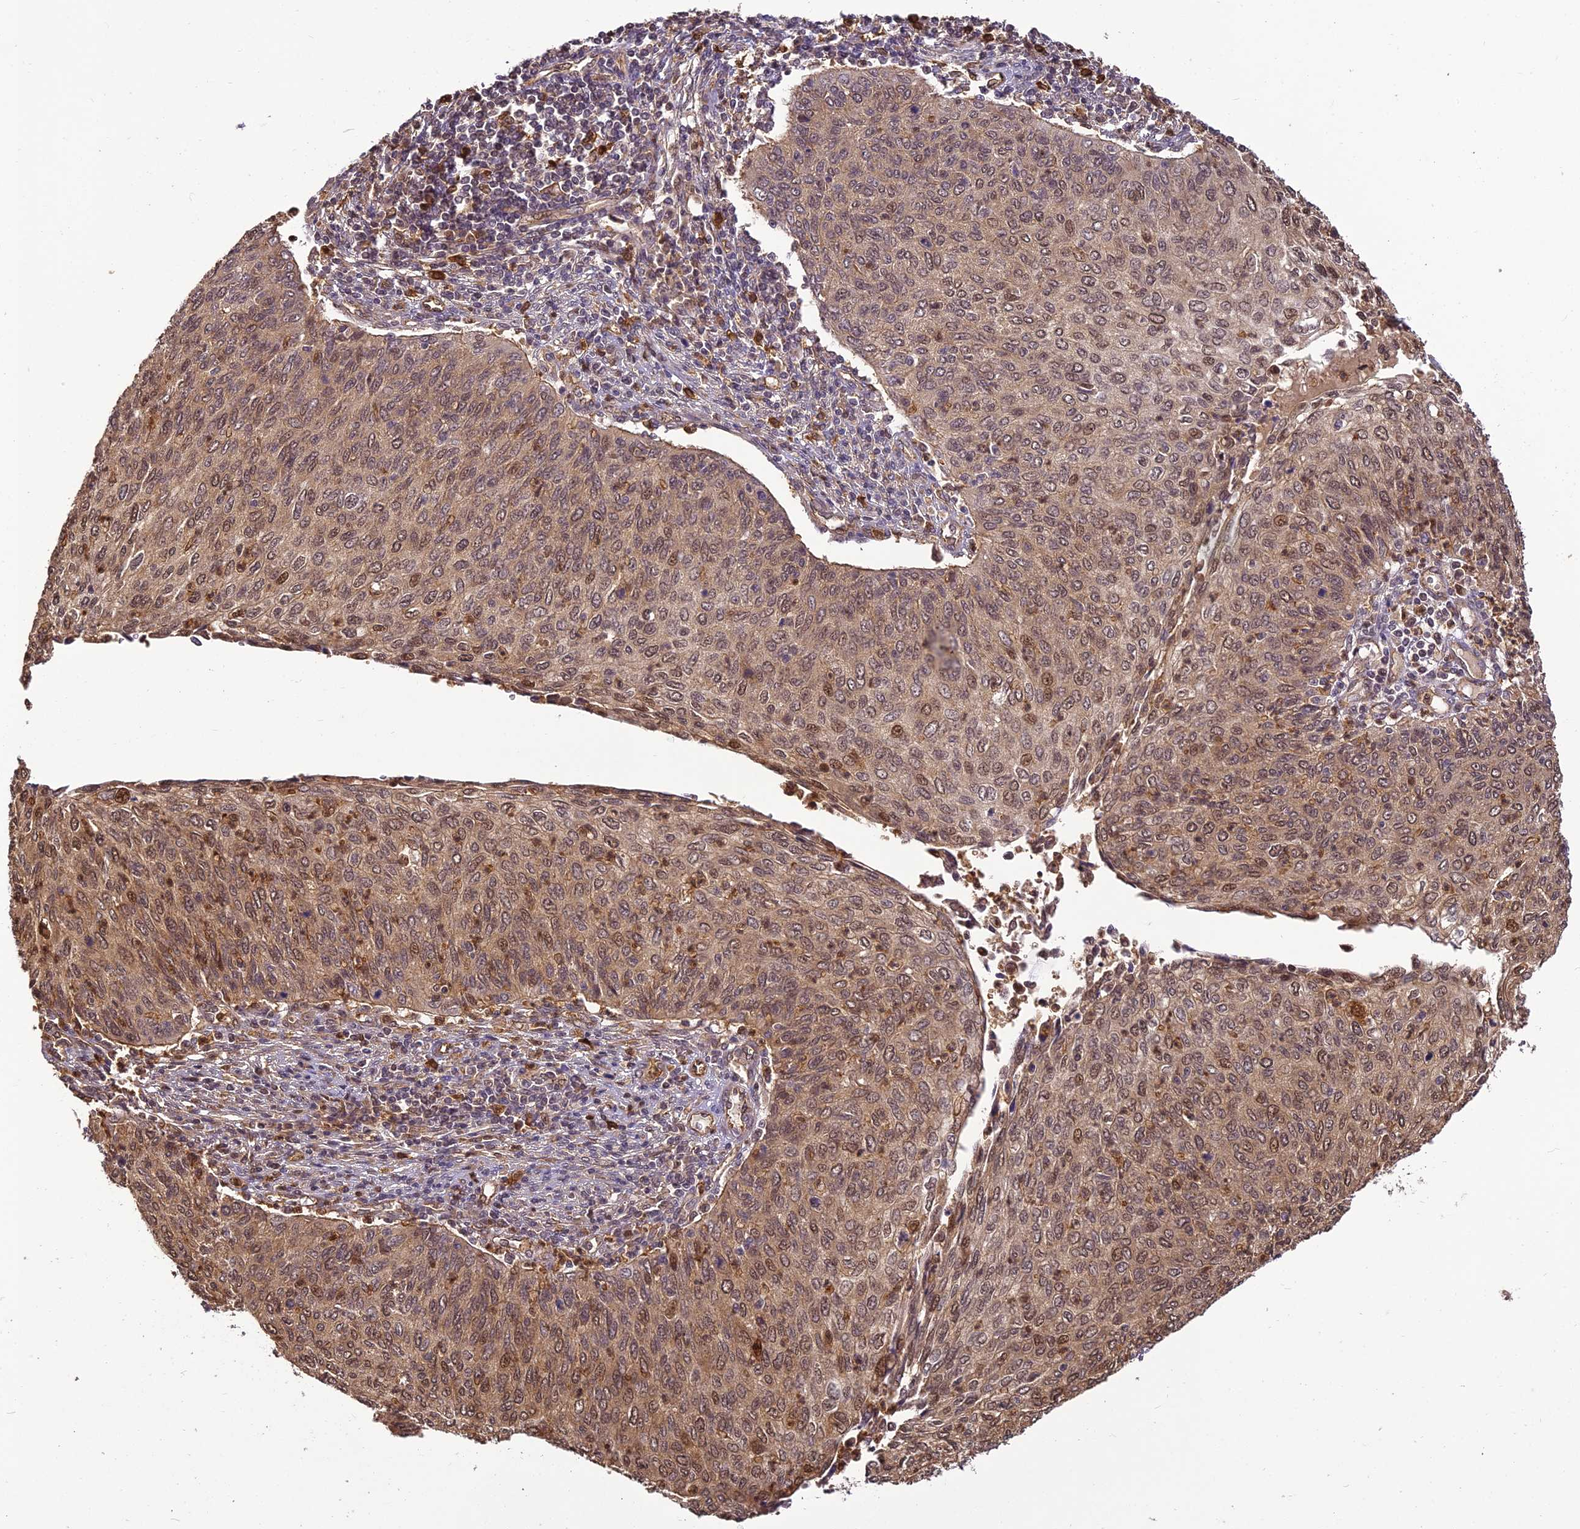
{"staining": {"intensity": "weak", "quantity": "25%-75%", "location": "cytoplasmic/membranous"}, "tissue": "cervical cancer", "cell_type": "Tumor cells", "image_type": "cancer", "snomed": [{"axis": "morphology", "description": "Squamous cell carcinoma, NOS"}, {"axis": "topography", "description": "Cervix"}], "caption": "Protein staining of squamous cell carcinoma (cervical) tissue reveals weak cytoplasmic/membranous staining in about 25%-75% of tumor cells.", "gene": "BCDIN3D", "patient": {"sex": "female", "age": 38}}